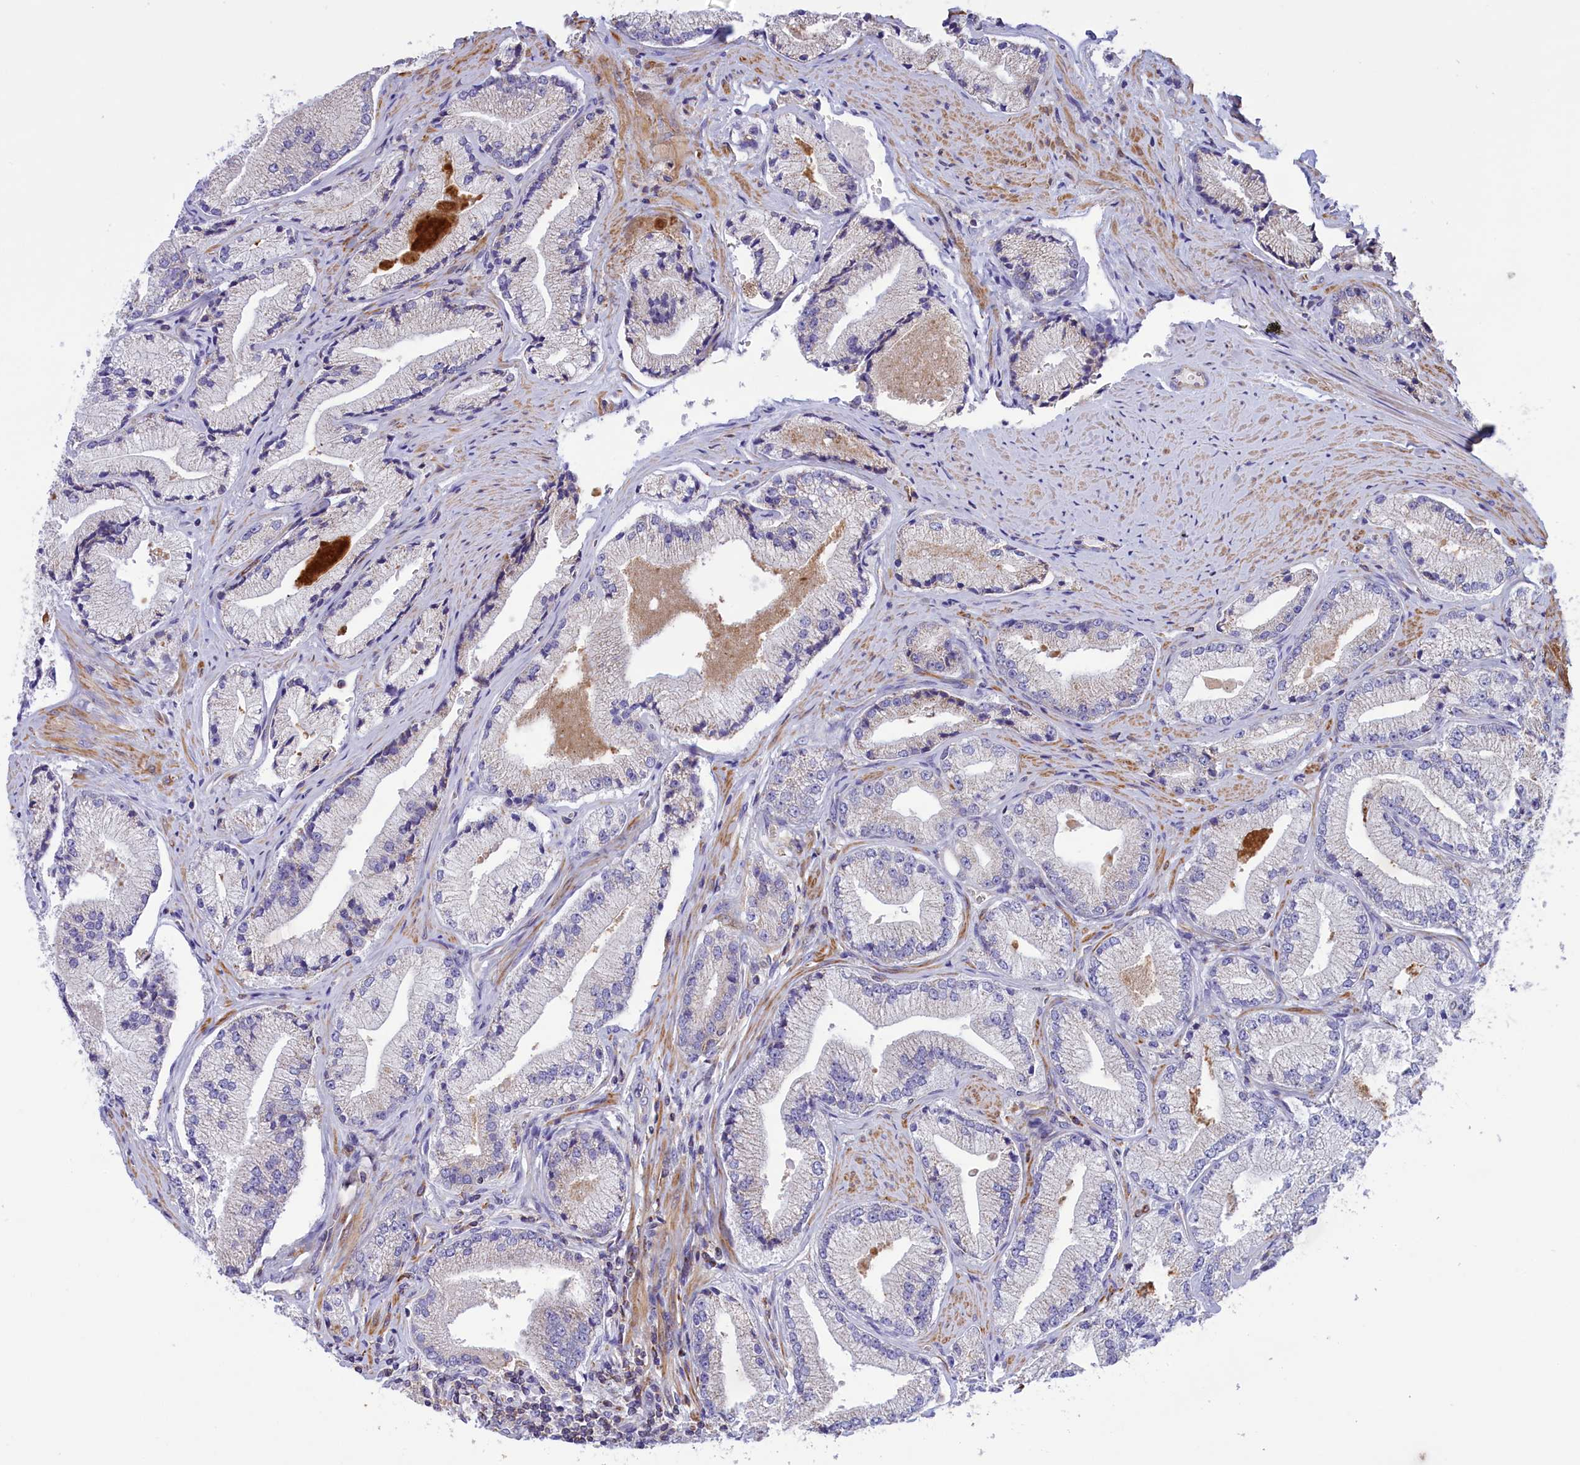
{"staining": {"intensity": "negative", "quantity": "none", "location": "none"}, "tissue": "prostate cancer", "cell_type": "Tumor cells", "image_type": "cancer", "snomed": [{"axis": "morphology", "description": "Adenocarcinoma, High grade"}, {"axis": "topography", "description": "Prostate"}], "caption": "This is an immunohistochemistry (IHC) histopathology image of high-grade adenocarcinoma (prostate). There is no expression in tumor cells.", "gene": "CORO7-PAM16", "patient": {"sex": "male", "age": 67}}